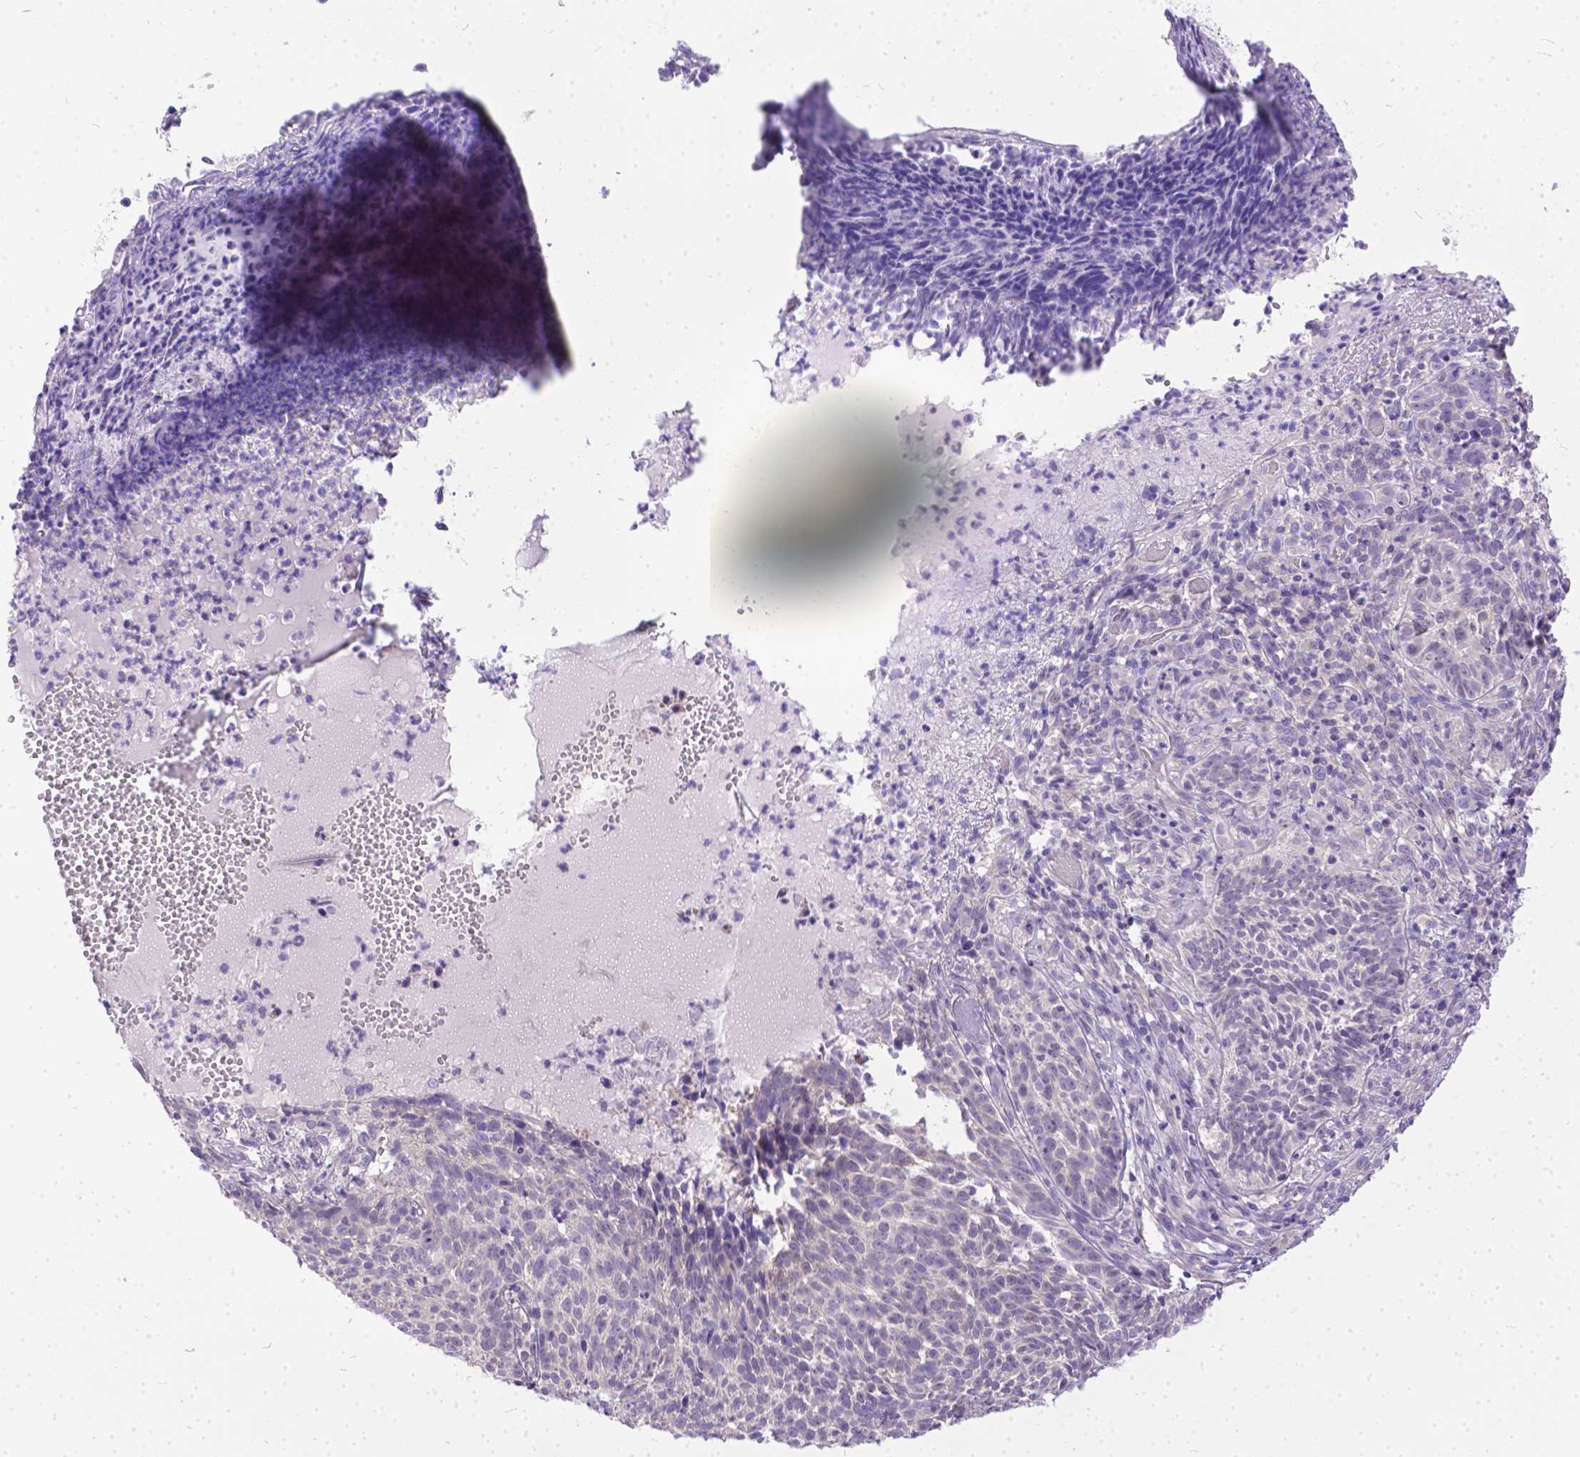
{"staining": {"intensity": "negative", "quantity": "none", "location": "none"}, "tissue": "skin cancer", "cell_type": "Tumor cells", "image_type": "cancer", "snomed": [{"axis": "morphology", "description": "Basal cell carcinoma"}, {"axis": "topography", "description": "Skin"}], "caption": "There is no significant expression in tumor cells of skin cancer (basal cell carcinoma). (Brightfield microscopy of DAB (3,3'-diaminobenzidine) IHC at high magnification).", "gene": "TTLL6", "patient": {"sex": "male", "age": 90}}